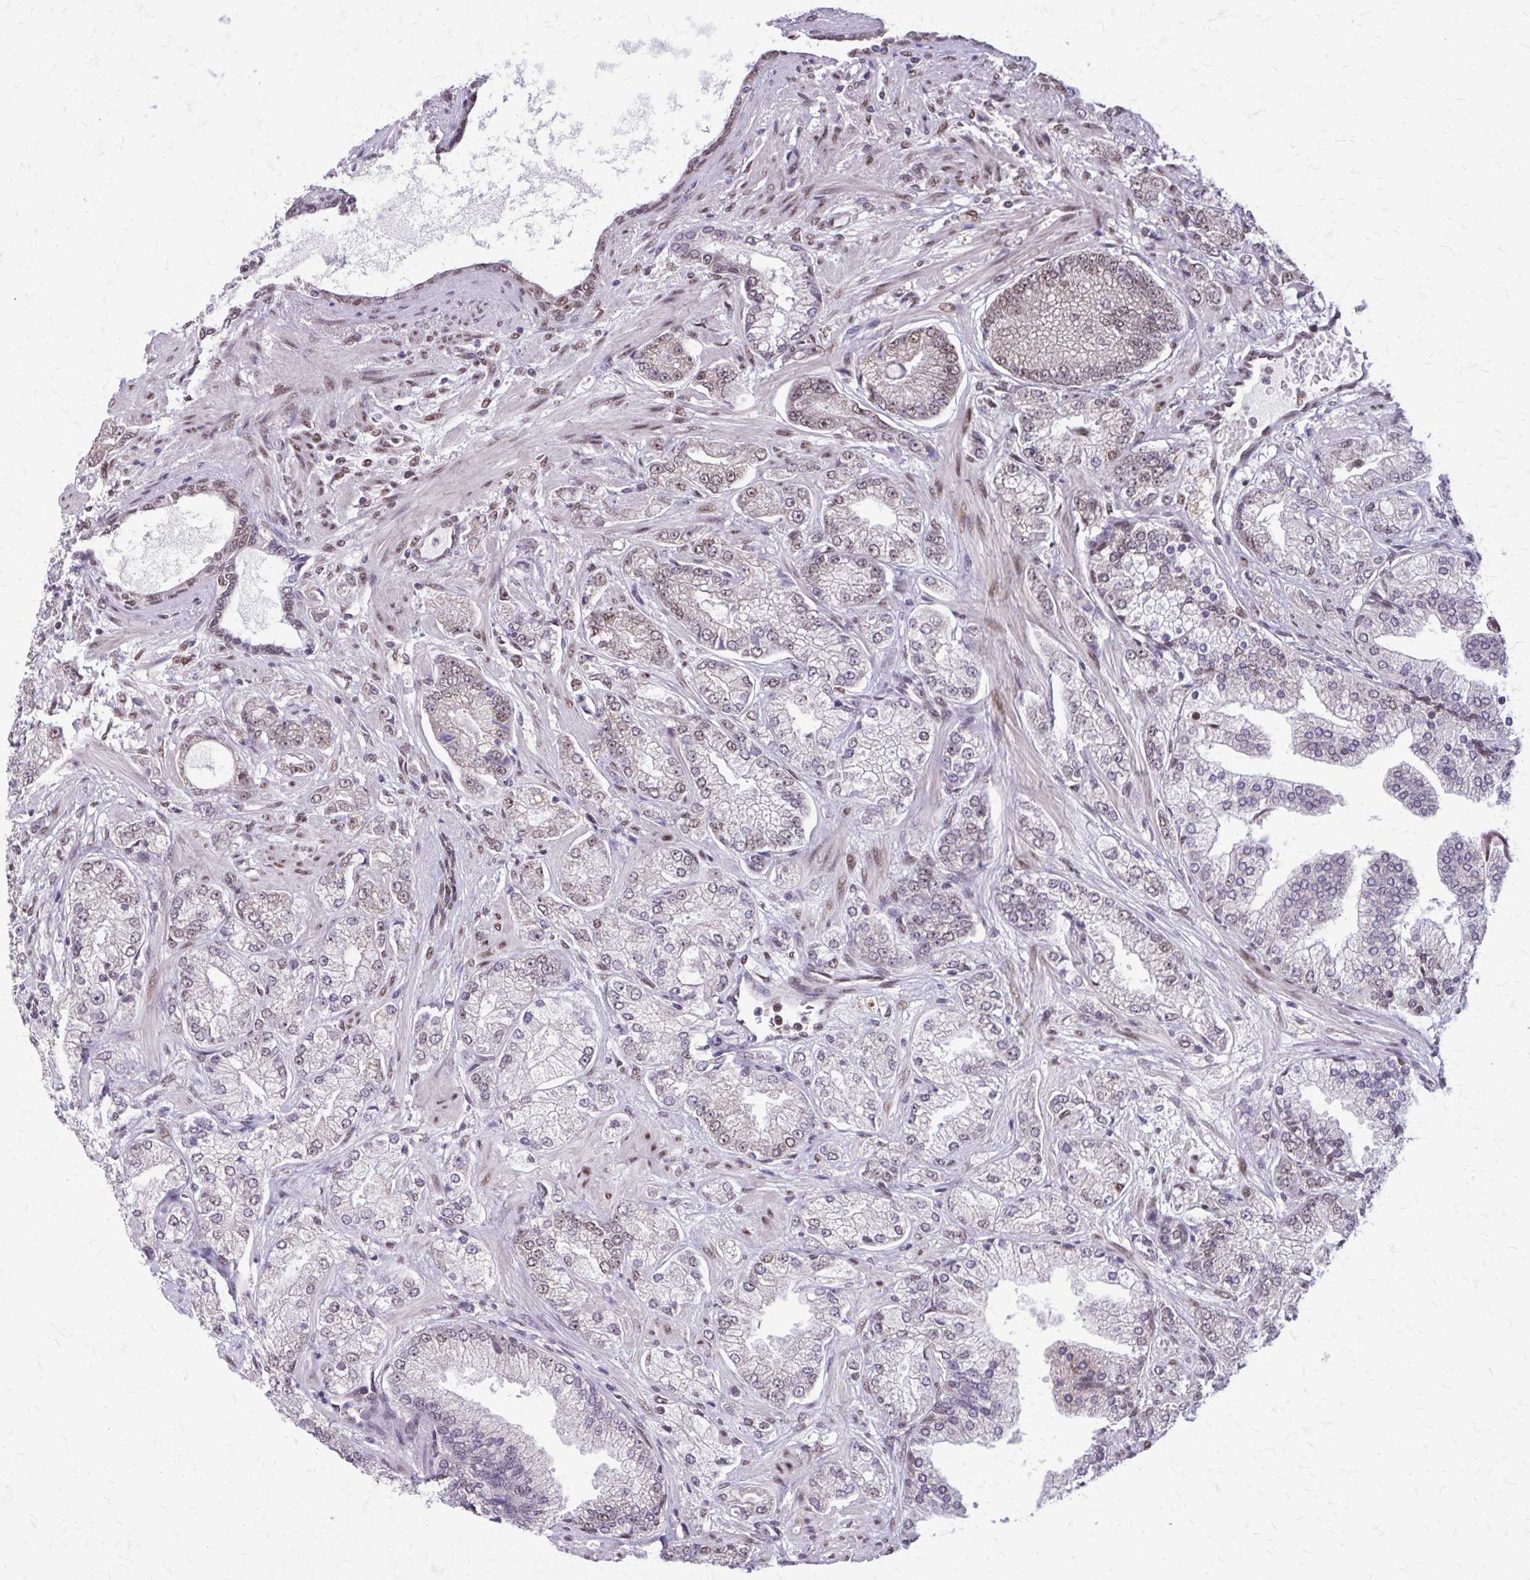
{"staining": {"intensity": "weak", "quantity": "<25%", "location": "nuclear"}, "tissue": "prostate cancer", "cell_type": "Tumor cells", "image_type": "cancer", "snomed": [{"axis": "morphology", "description": "Normal tissue, NOS"}, {"axis": "morphology", "description": "Adenocarcinoma, High grade"}, {"axis": "topography", "description": "Prostate"}, {"axis": "topography", "description": "Peripheral nerve tissue"}], "caption": "IHC image of human prostate cancer stained for a protein (brown), which shows no staining in tumor cells.", "gene": "TTF1", "patient": {"sex": "male", "age": 68}}